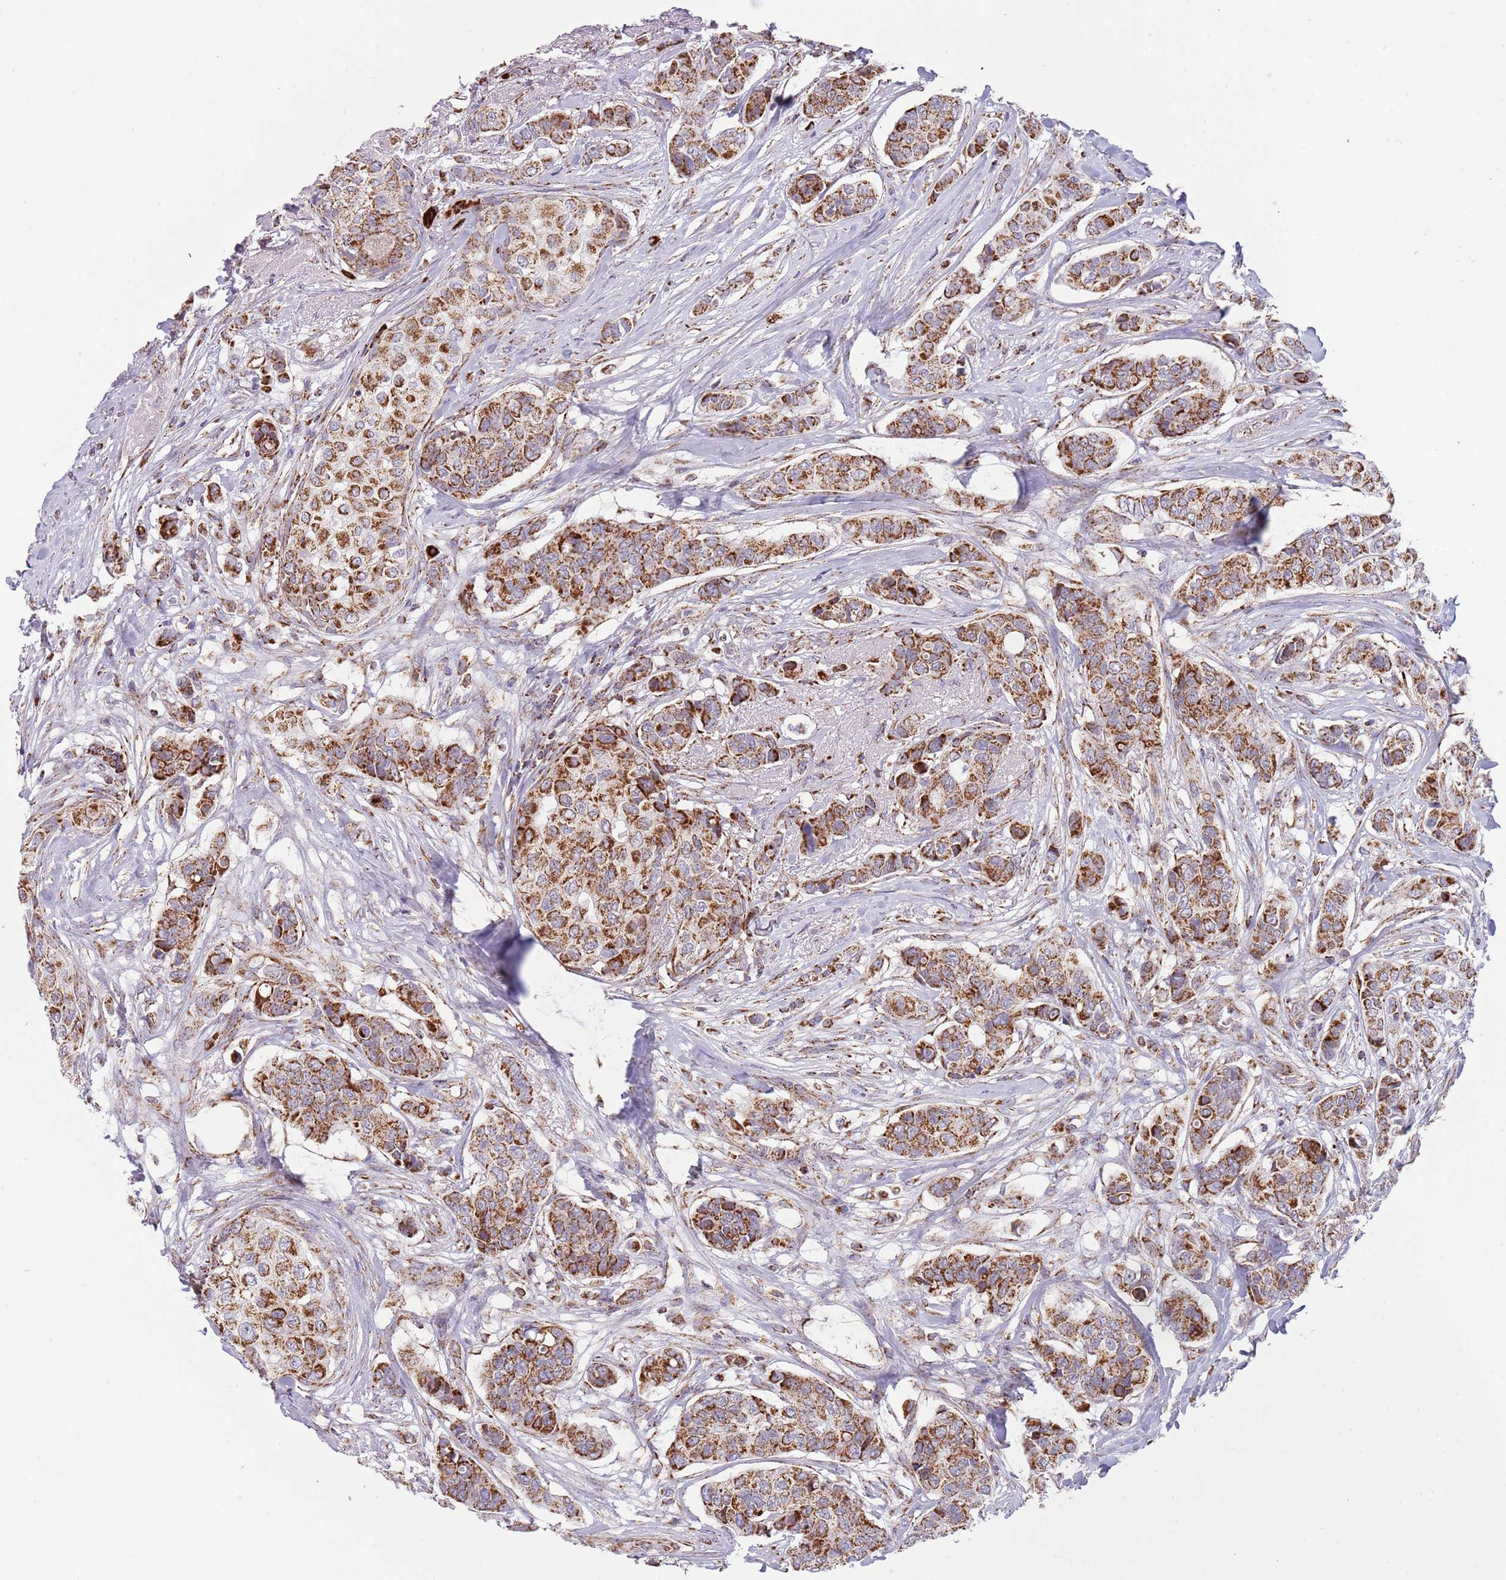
{"staining": {"intensity": "strong", "quantity": ">75%", "location": "cytoplasmic/membranous"}, "tissue": "breast cancer", "cell_type": "Tumor cells", "image_type": "cancer", "snomed": [{"axis": "morphology", "description": "Lobular carcinoma"}, {"axis": "topography", "description": "Breast"}], "caption": "Breast cancer (lobular carcinoma) stained with immunohistochemistry (IHC) exhibits strong cytoplasmic/membranous positivity in about >75% of tumor cells.", "gene": "LHX6", "patient": {"sex": "female", "age": 51}}